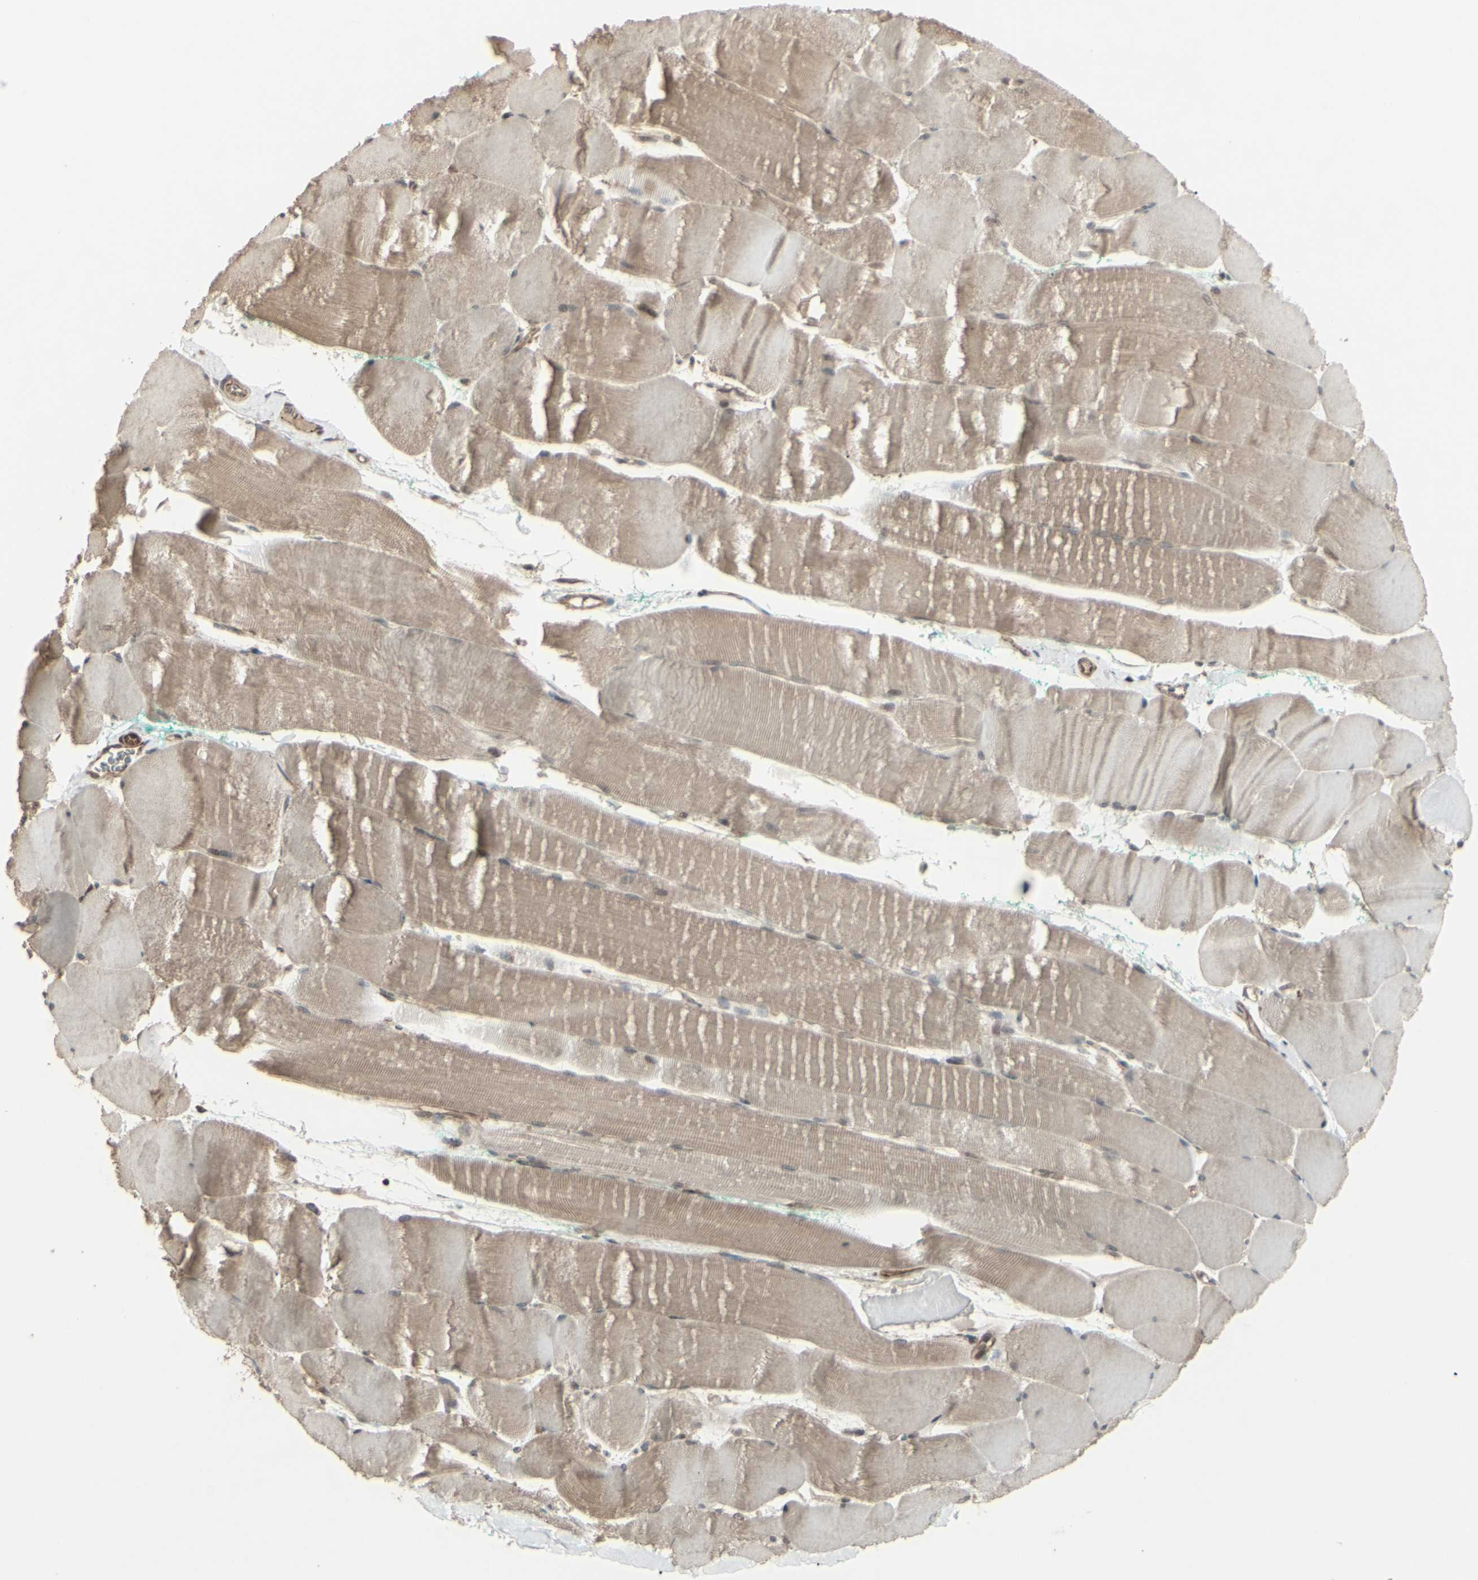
{"staining": {"intensity": "weak", "quantity": "25%-75%", "location": "cytoplasmic/membranous"}, "tissue": "skeletal muscle", "cell_type": "Myocytes", "image_type": "normal", "snomed": [{"axis": "morphology", "description": "Normal tissue, NOS"}, {"axis": "morphology", "description": "Squamous cell carcinoma, NOS"}, {"axis": "topography", "description": "Skeletal muscle"}], "caption": "IHC staining of benign skeletal muscle, which shows low levels of weak cytoplasmic/membranous staining in approximately 25%-75% of myocytes indicating weak cytoplasmic/membranous protein staining. The staining was performed using DAB (3,3'-diaminobenzidine) (brown) for protein detection and nuclei were counterstained in hematoxylin (blue).", "gene": "BLNK", "patient": {"sex": "male", "age": 51}}